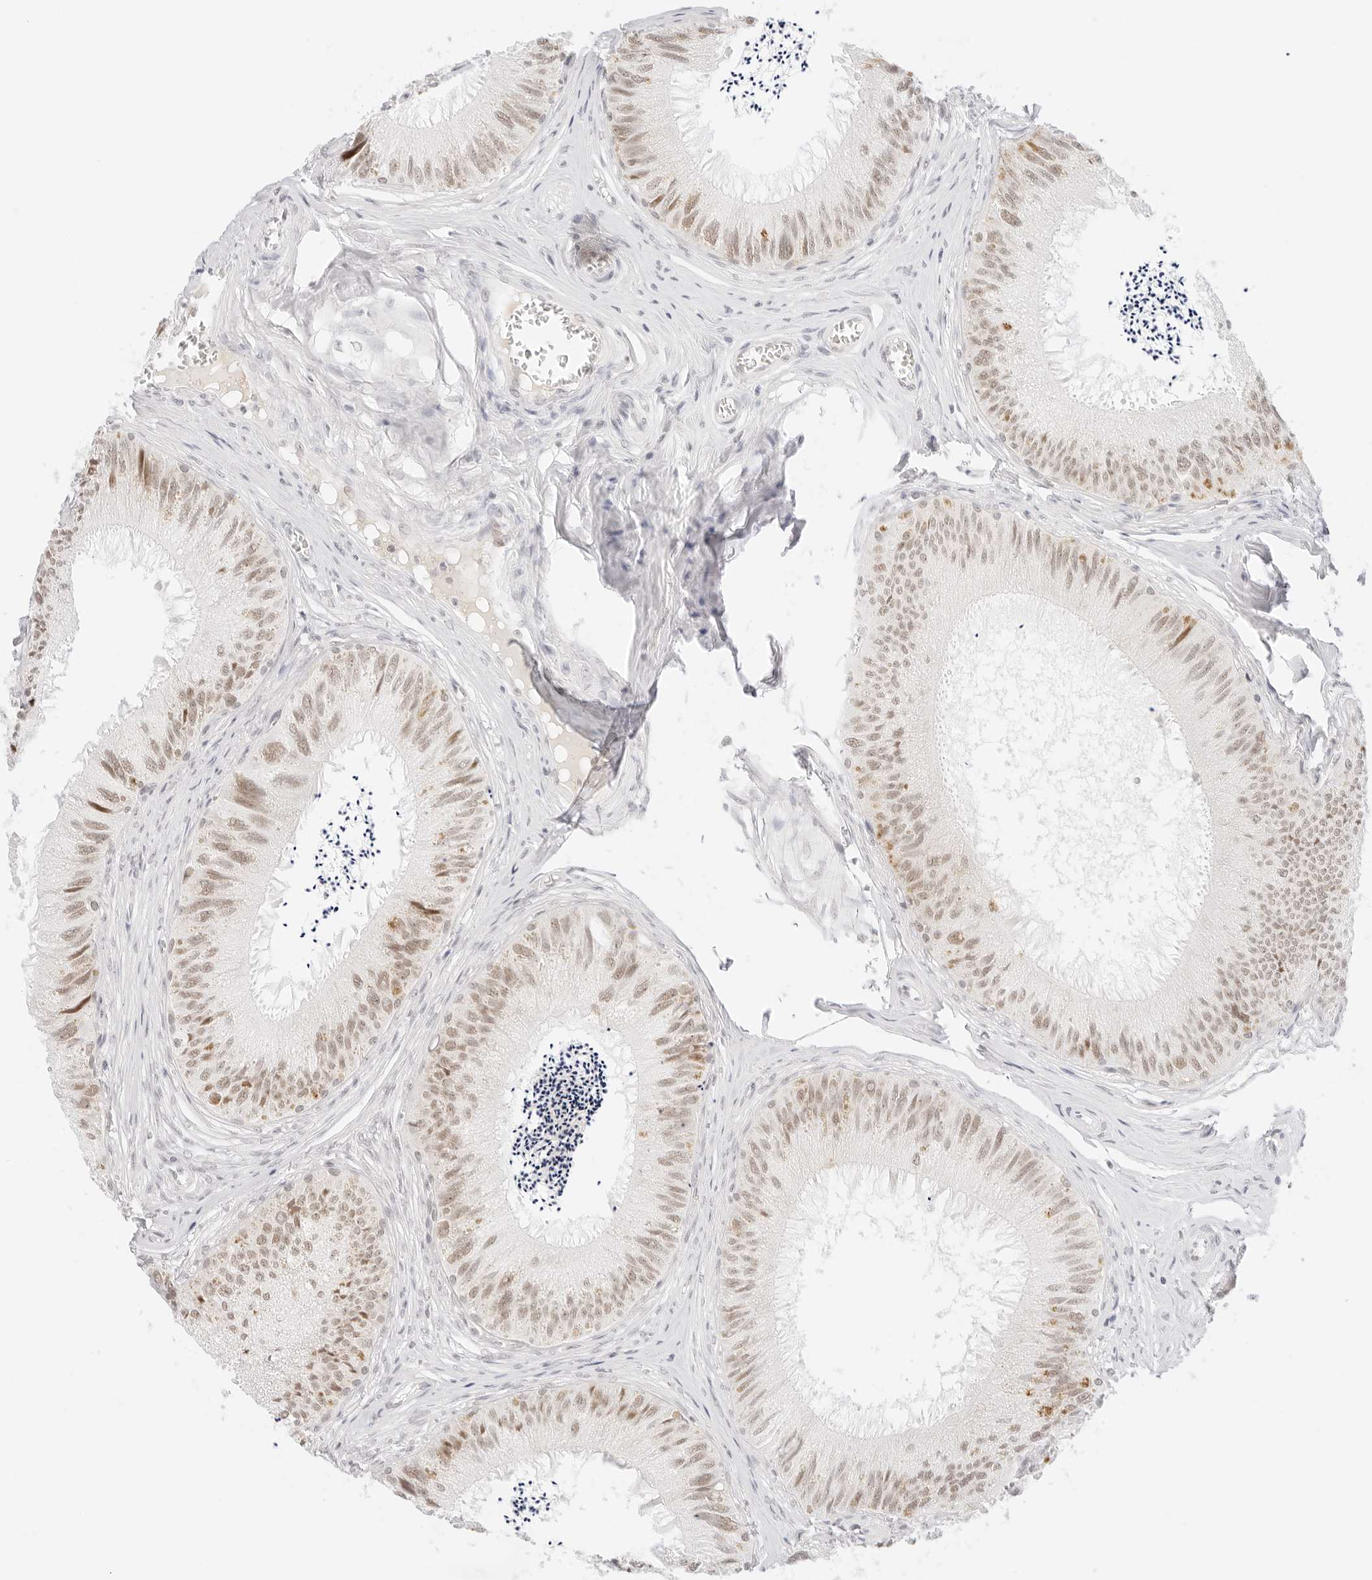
{"staining": {"intensity": "moderate", "quantity": ">75%", "location": "nuclear"}, "tissue": "epididymis", "cell_type": "Glandular cells", "image_type": "normal", "snomed": [{"axis": "morphology", "description": "Normal tissue, NOS"}, {"axis": "topography", "description": "Epididymis"}], "caption": "IHC (DAB) staining of unremarkable epididymis exhibits moderate nuclear protein positivity in about >75% of glandular cells.", "gene": "ITGA6", "patient": {"sex": "male", "age": 79}}